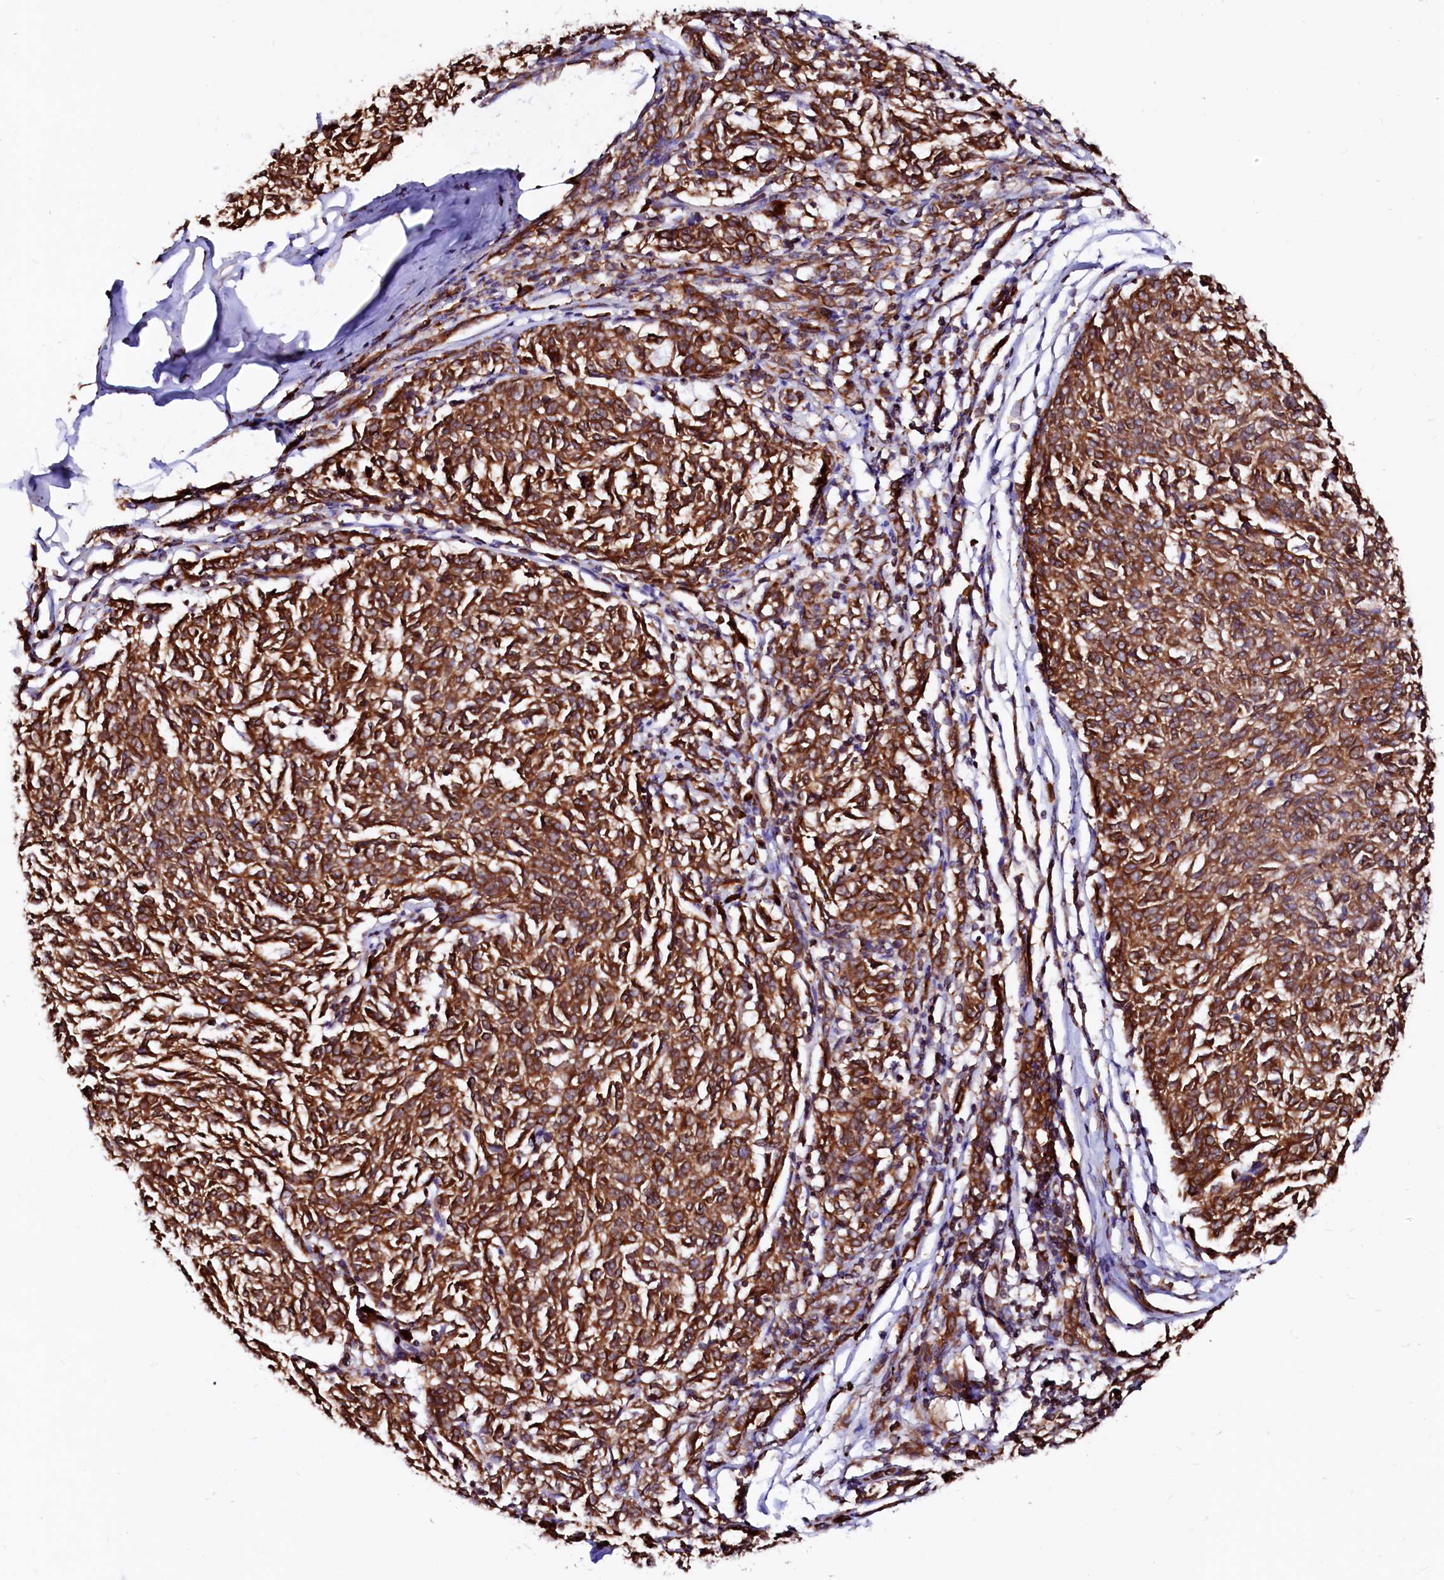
{"staining": {"intensity": "strong", "quantity": ">75%", "location": "cytoplasmic/membranous"}, "tissue": "melanoma", "cell_type": "Tumor cells", "image_type": "cancer", "snomed": [{"axis": "morphology", "description": "Malignant melanoma, NOS"}, {"axis": "topography", "description": "Skin"}], "caption": "This is an image of IHC staining of malignant melanoma, which shows strong positivity in the cytoplasmic/membranous of tumor cells.", "gene": "DERL1", "patient": {"sex": "female", "age": 72}}